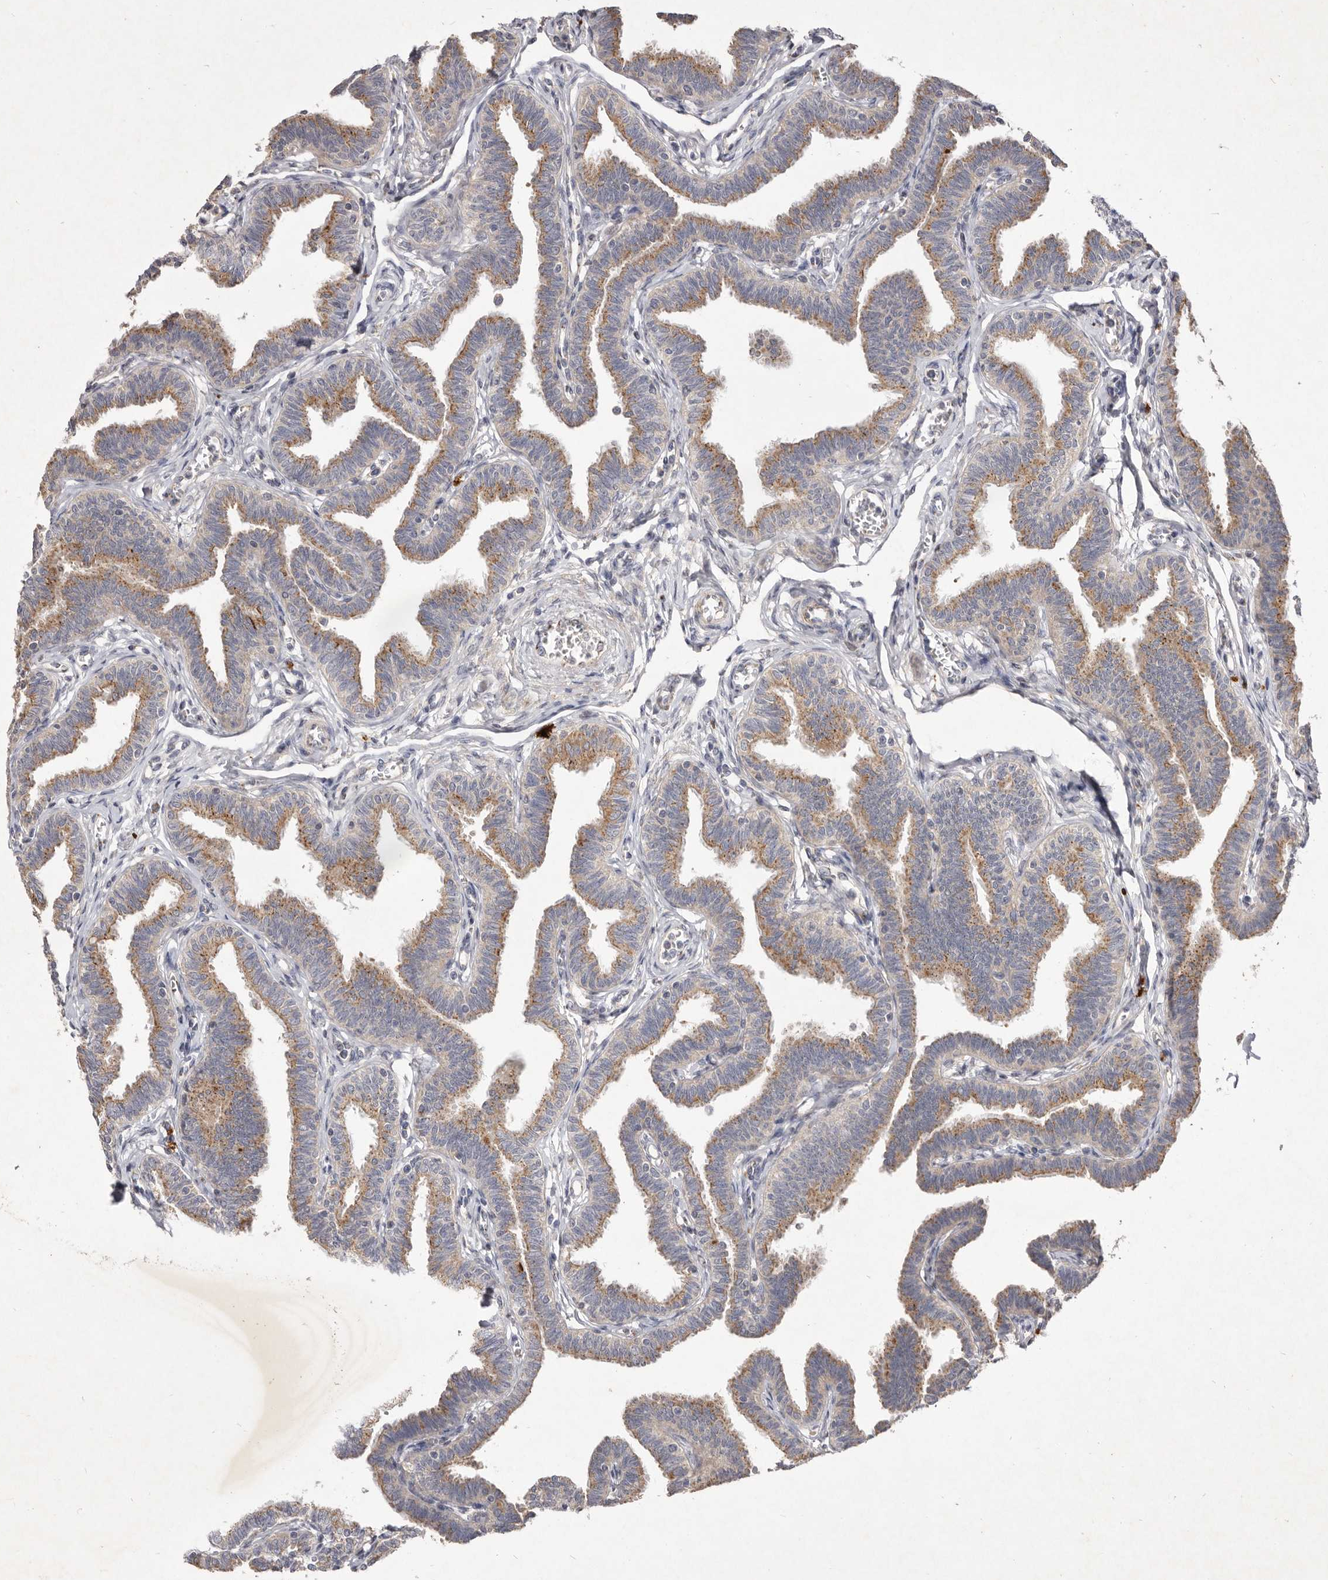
{"staining": {"intensity": "moderate", "quantity": ">75%", "location": "cytoplasmic/membranous"}, "tissue": "fallopian tube", "cell_type": "Glandular cells", "image_type": "normal", "snomed": [{"axis": "morphology", "description": "Normal tissue, NOS"}, {"axis": "topography", "description": "Fallopian tube"}, {"axis": "topography", "description": "Ovary"}], "caption": "DAB (3,3'-diaminobenzidine) immunohistochemical staining of benign fallopian tube displays moderate cytoplasmic/membranous protein expression in approximately >75% of glandular cells. The staining was performed using DAB (3,3'-diaminobenzidine), with brown indicating positive protein expression. Nuclei are stained blue with hematoxylin.", "gene": "USP24", "patient": {"sex": "female", "age": 23}}